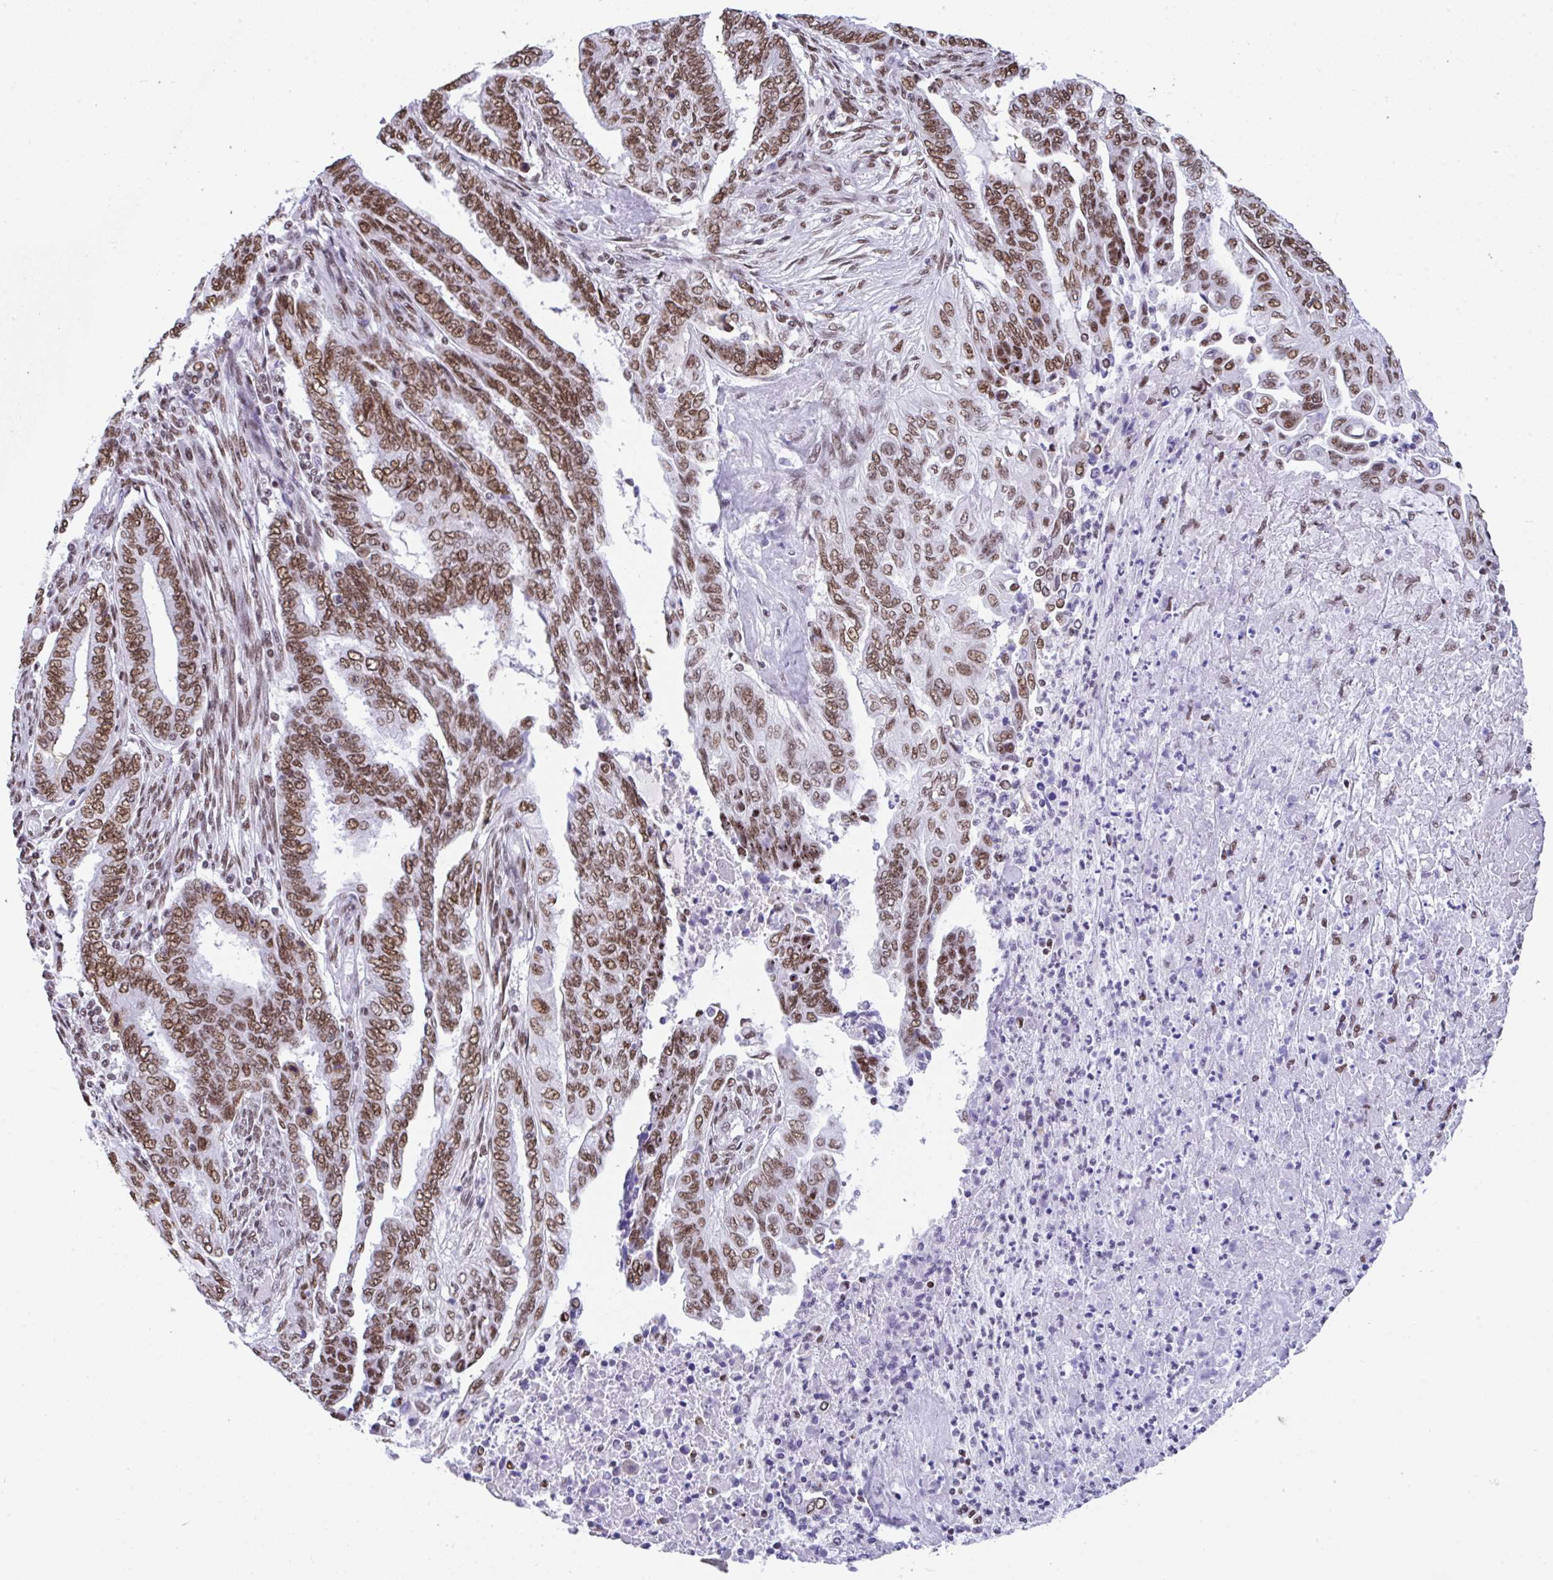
{"staining": {"intensity": "moderate", "quantity": ">75%", "location": "nuclear"}, "tissue": "endometrial cancer", "cell_type": "Tumor cells", "image_type": "cancer", "snomed": [{"axis": "morphology", "description": "Adenocarcinoma, NOS"}, {"axis": "topography", "description": "Uterus"}, {"axis": "topography", "description": "Endometrium"}], "caption": "Endometrial cancer (adenocarcinoma) stained with DAB immunohistochemistry exhibits medium levels of moderate nuclear expression in about >75% of tumor cells. Nuclei are stained in blue.", "gene": "DDX52", "patient": {"sex": "female", "age": 70}}